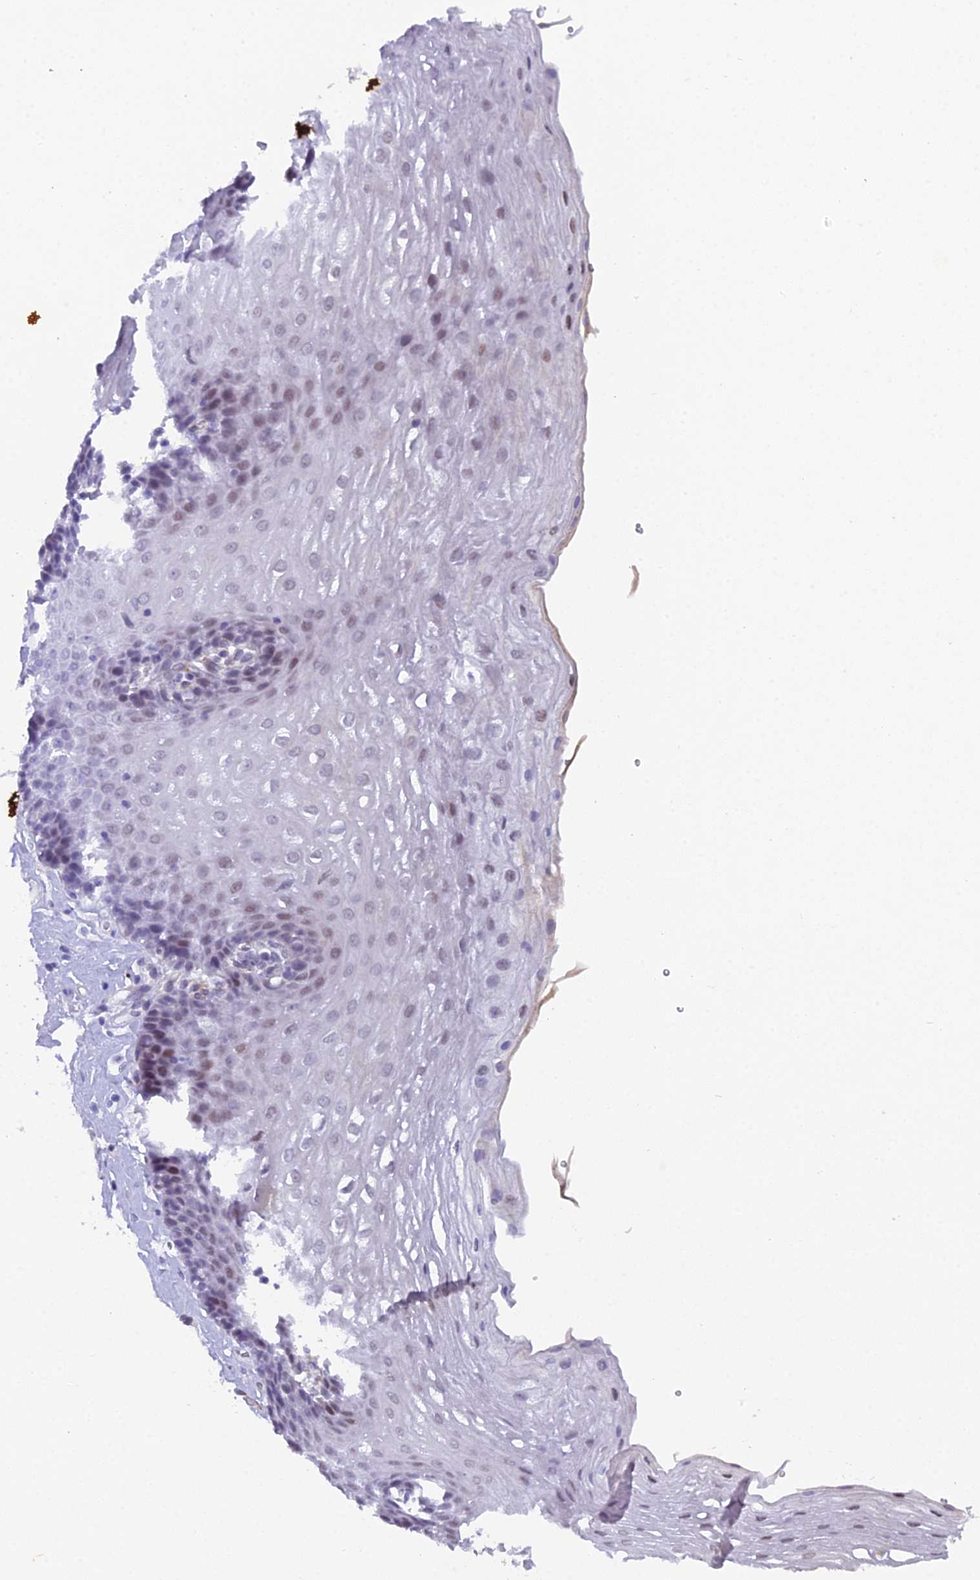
{"staining": {"intensity": "weak", "quantity": "25%-75%", "location": "nuclear"}, "tissue": "esophagus", "cell_type": "Squamous epithelial cells", "image_type": "normal", "snomed": [{"axis": "morphology", "description": "Normal tissue, NOS"}, {"axis": "topography", "description": "Esophagus"}], "caption": "Squamous epithelial cells show low levels of weak nuclear expression in approximately 25%-75% of cells in benign esophagus.", "gene": "XKR9", "patient": {"sex": "female", "age": 66}}